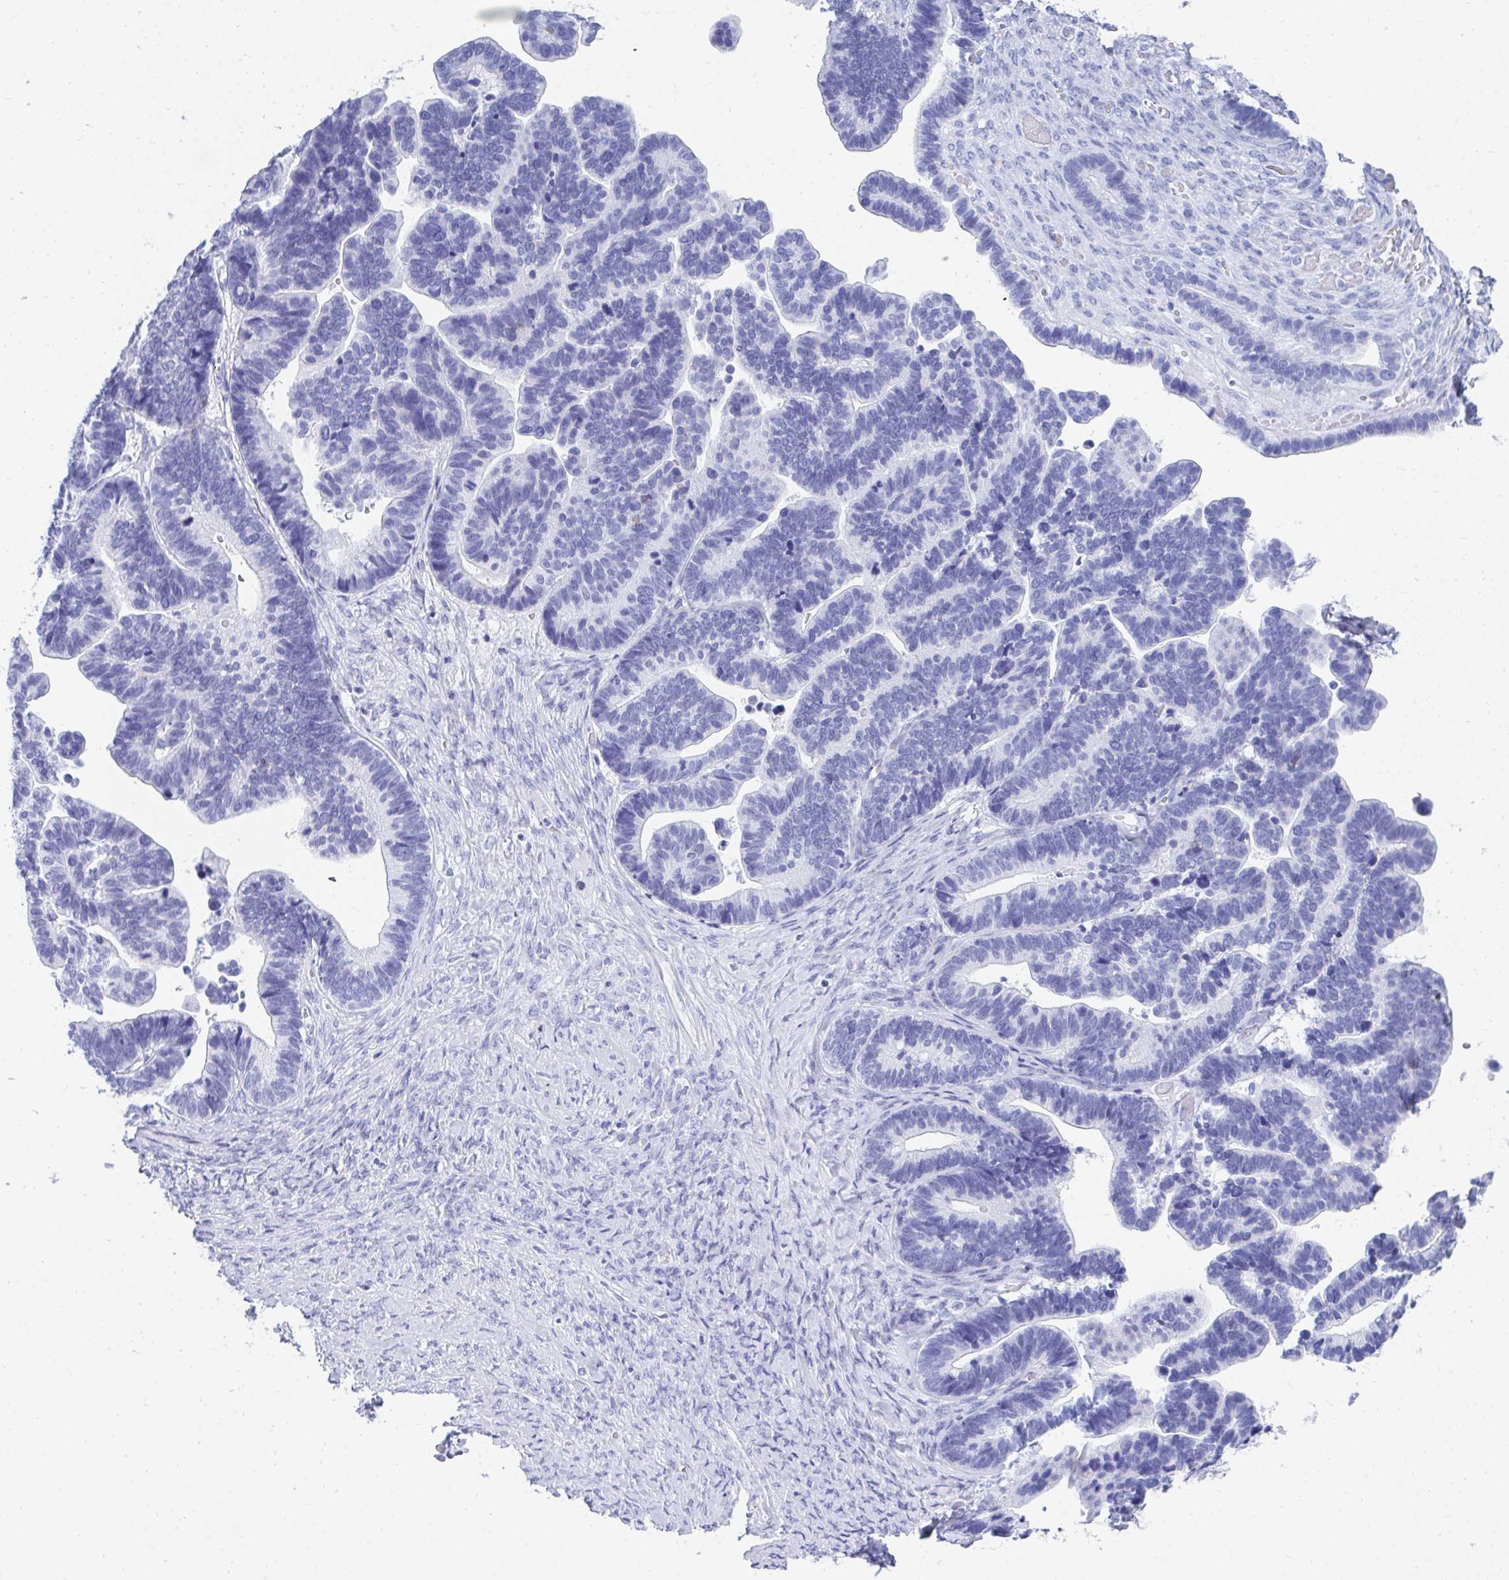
{"staining": {"intensity": "negative", "quantity": "none", "location": "none"}, "tissue": "ovarian cancer", "cell_type": "Tumor cells", "image_type": "cancer", "snomed": [{"axis": "morphology", "description": "Cystadenocarcinoma, serous, NOS"}, {"axis": "topography", "description": "Ovary"}], "caption": "DAB immunohistochemical staining of ovarian cancer (serous cystadenocarcinoma) displays no significant expression in tumor cells.", "gene": "CD7", "patient": {"sex": "female", "age": 56}}